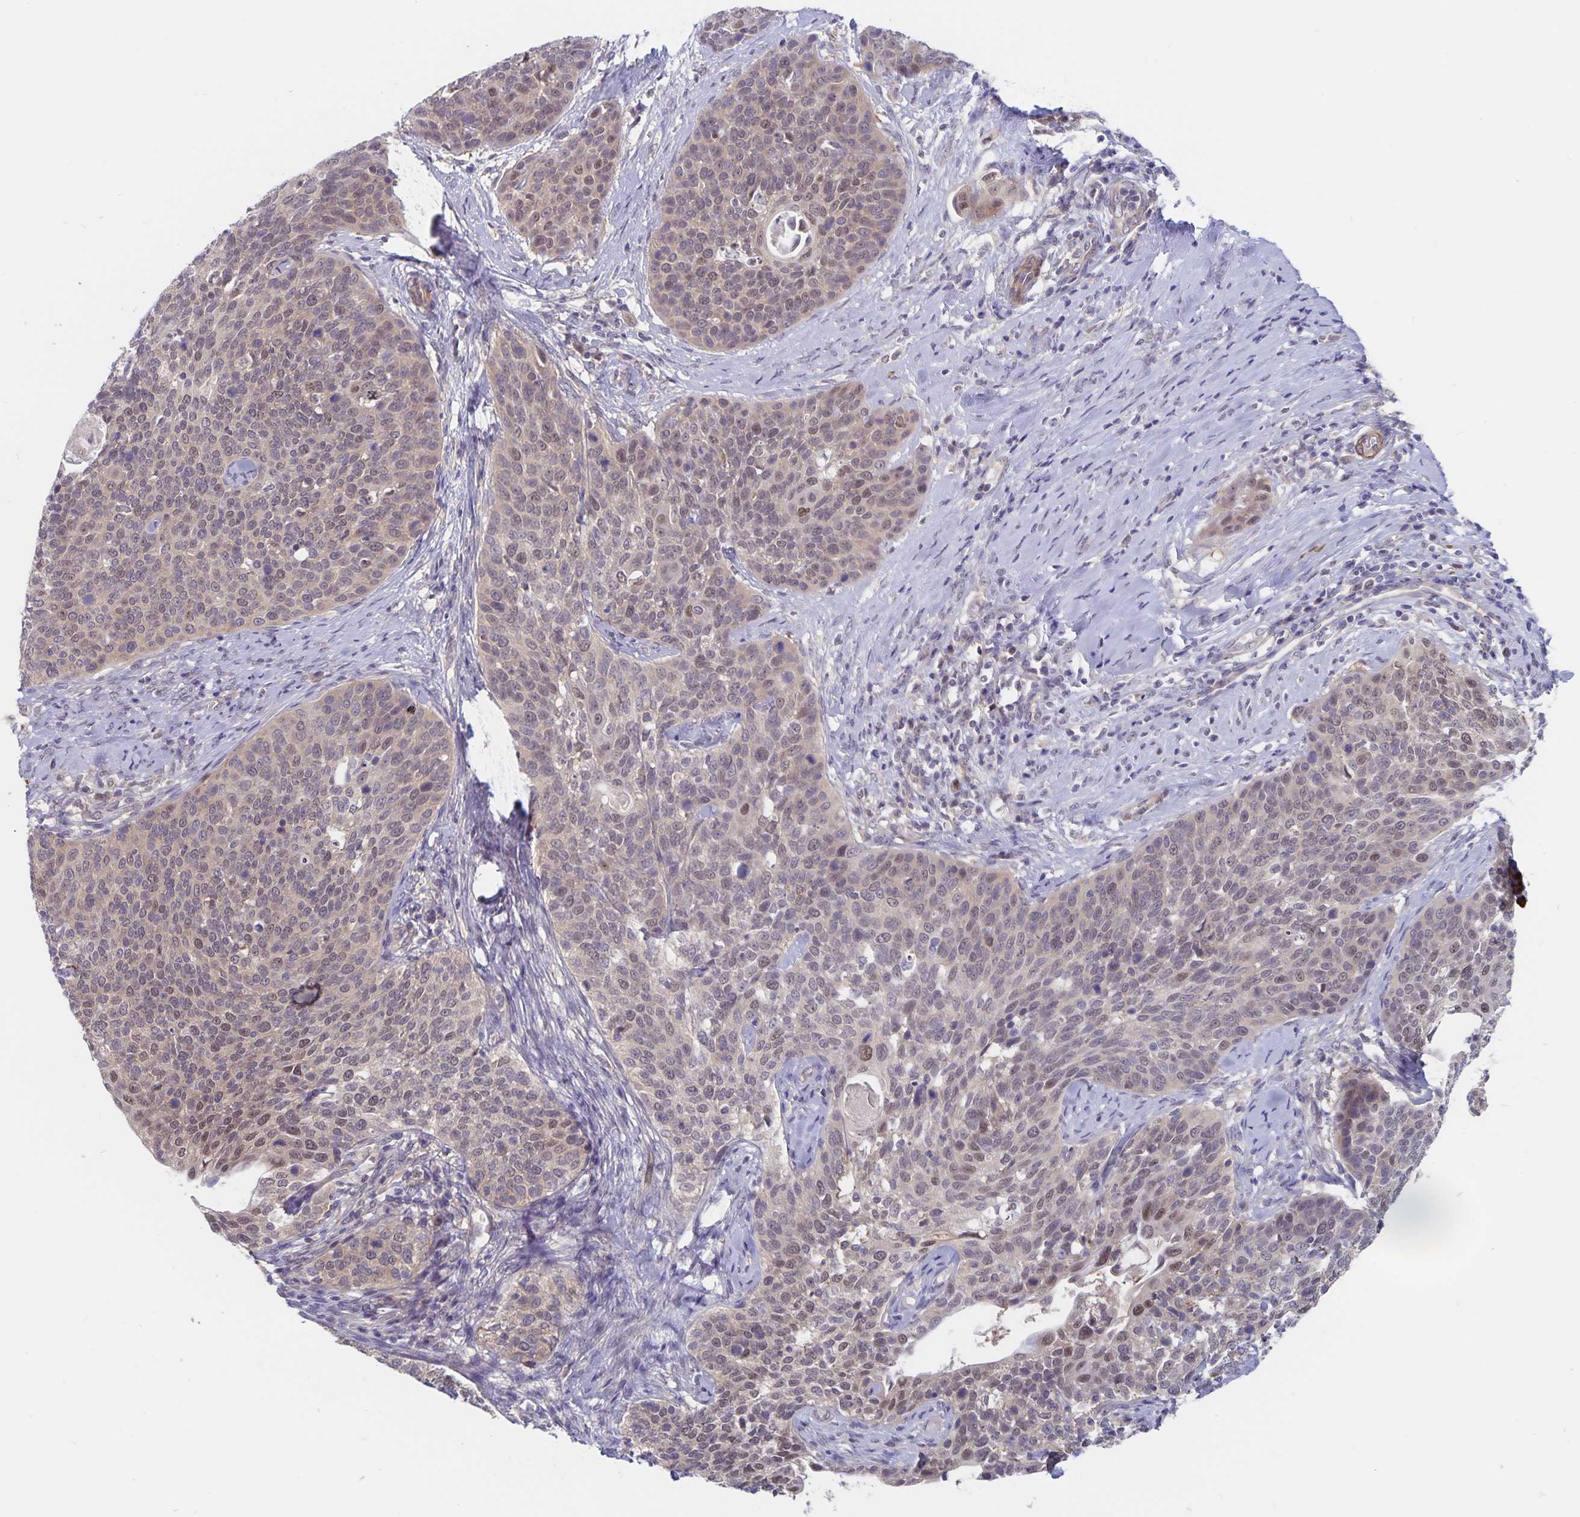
{"staining": {"intensity": "weak", "quantity": "<25%", "location": "nuclear"}, "tissue": "cervical cancer", "cell_type": "Tumor cells", "image_type": "cancer", "snomed": [{"axis": "morphology", "description": "Squamous cell carcinoma, NOS"}, {"axis": "topography", "description": "Cervix"}], "caption": "A high-resolution photomicrograph shows immunohistochemistry (IHC) staining of cervical cancer, which demonstrates no significant expression in tumor cells.", "gene": "BAG6", "patient": {"sex": "female", "age": 69}}